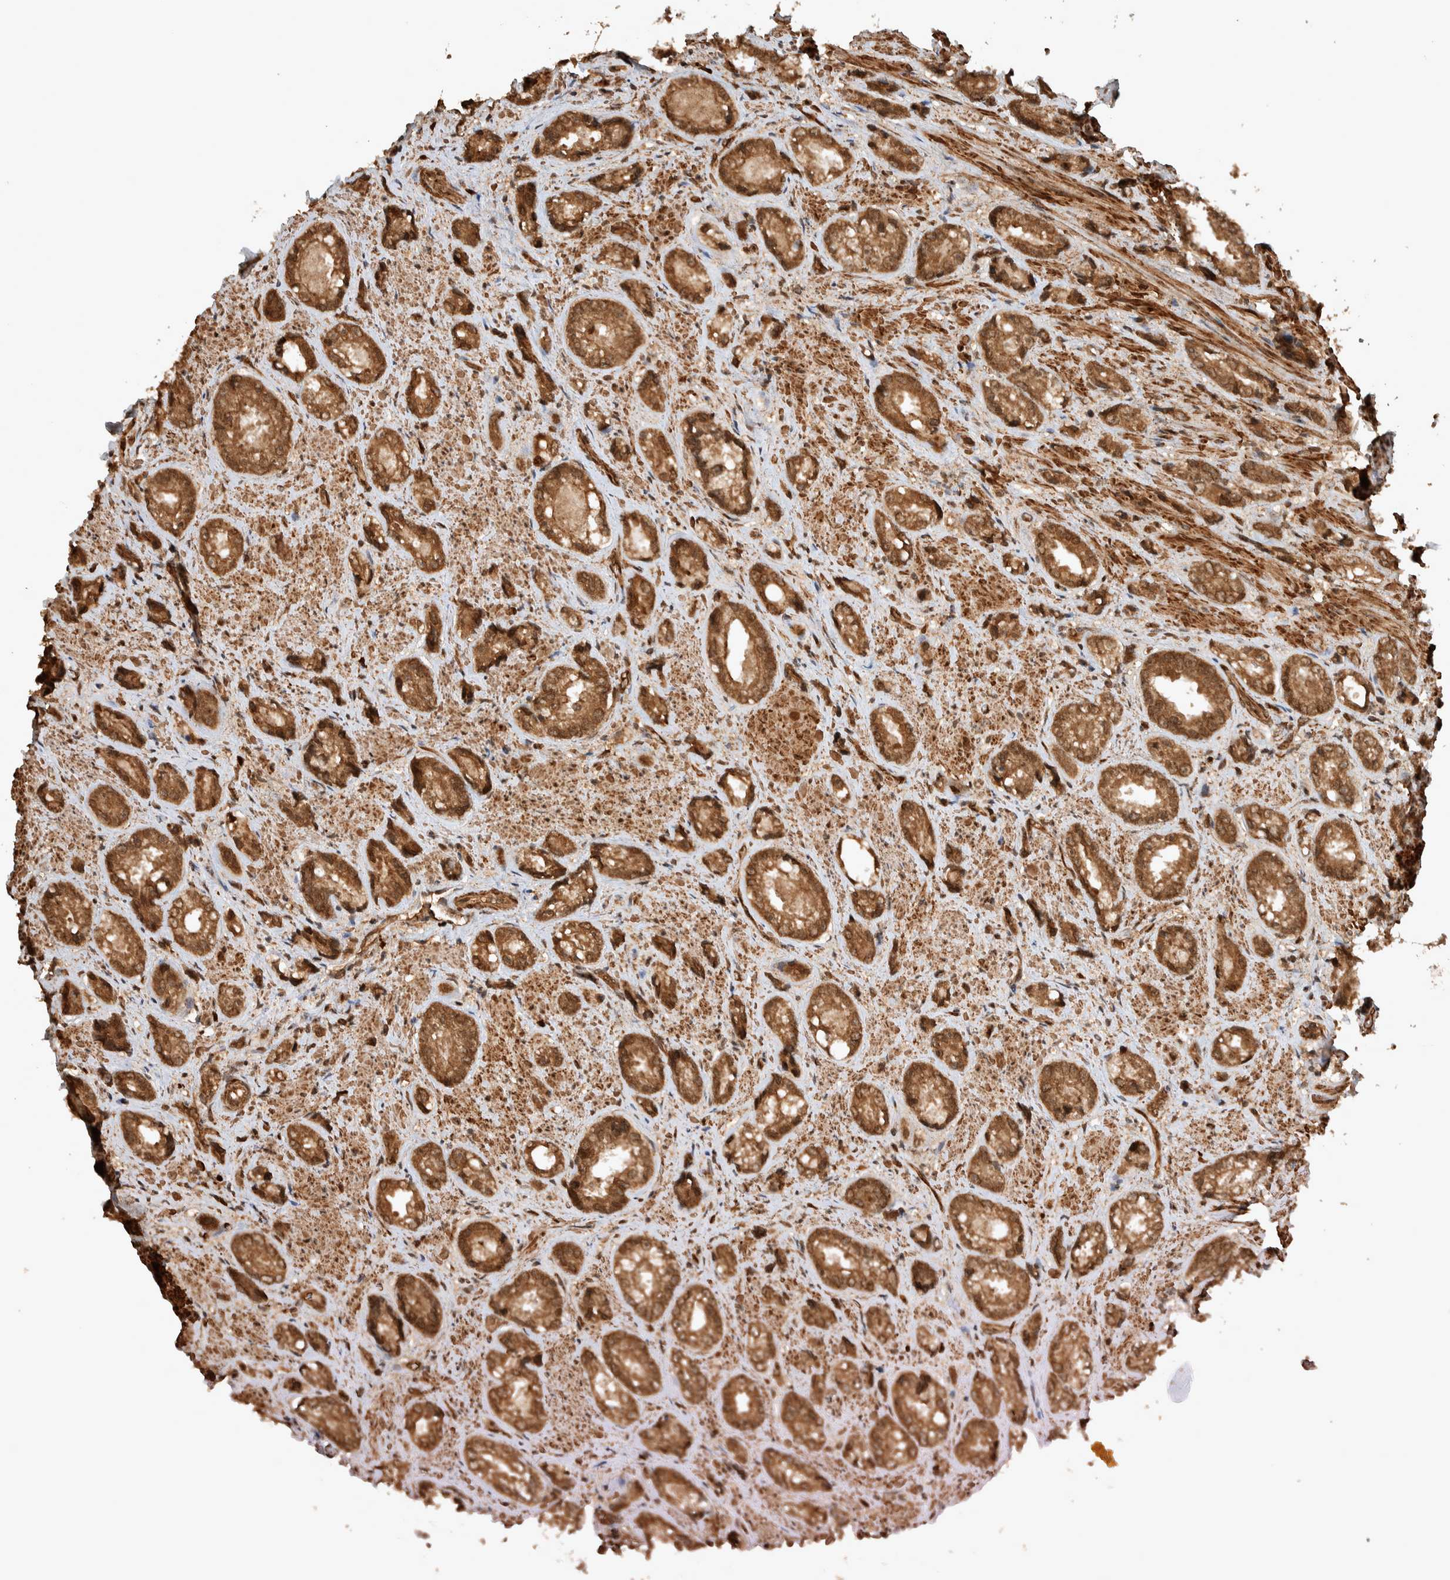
{"staining": {"intensity": "moderate", "quantity": ">75%", "location": "cytoplasmic/membranous"}, "tissue": "prostate cancer", "cell_type": "Tumor cells", "image_type": "cancer", "snomed": [{"axis": "morphology", "description": "Adenocarcinoma, High grade"}, {"axis": "topography", "description": "Prostate"}], "caption": "Immunohistochemistry (IHC) micrograph of neoplastic tissue: prostate adenocarcinoma (high-grade) stained using IHC displays medium levels of moderate protein expression localized specifically in the cytoplasmic/membranous of tumor cells, appearing as a cytoplasmic/membranous brown color.", "gene": "CNTROB", "patient": {"sex": "male", "age": 61}}